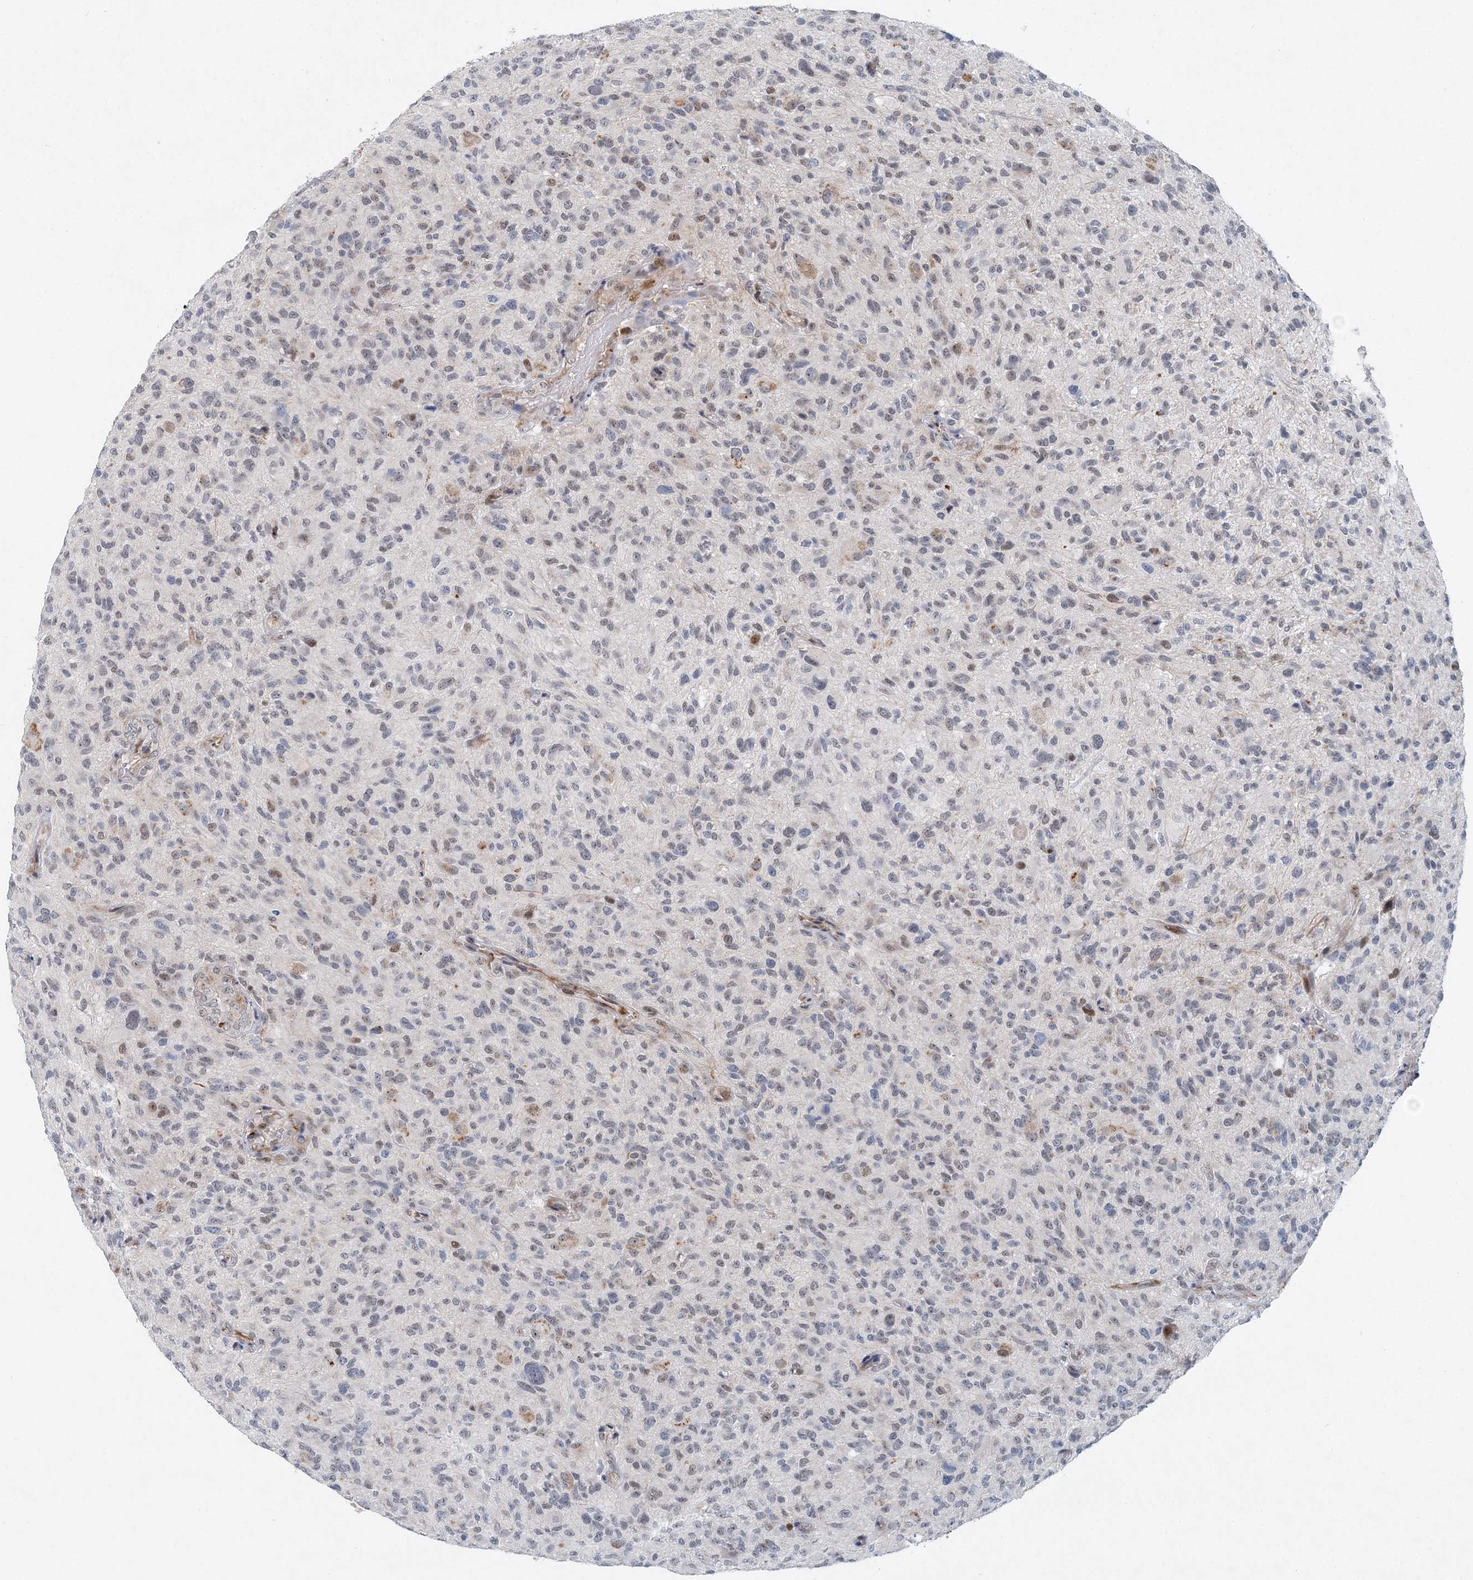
{"staining": {"intensity": "weak", "quantity": "<25%", "location": "nuclear"}, "tissue": "glioma", "cell_type": "Tumor cells", "image_type": "cancer", "snomed": [{"axis": "morphology", "description": "Glioma, malignant, High grade"}, {"axis": "topography", "description": "Brain"}], "caption": "A high-resolution micrograph shows IHC staining of malignant high-grade glioma, which exhibits no significant positivity in tumor cells. (Immunohistochemistry (ihc), brightfield microscopy, high magnification).", "gene": "UIMC1", "patient": {"sex": "male", "age": 47}}